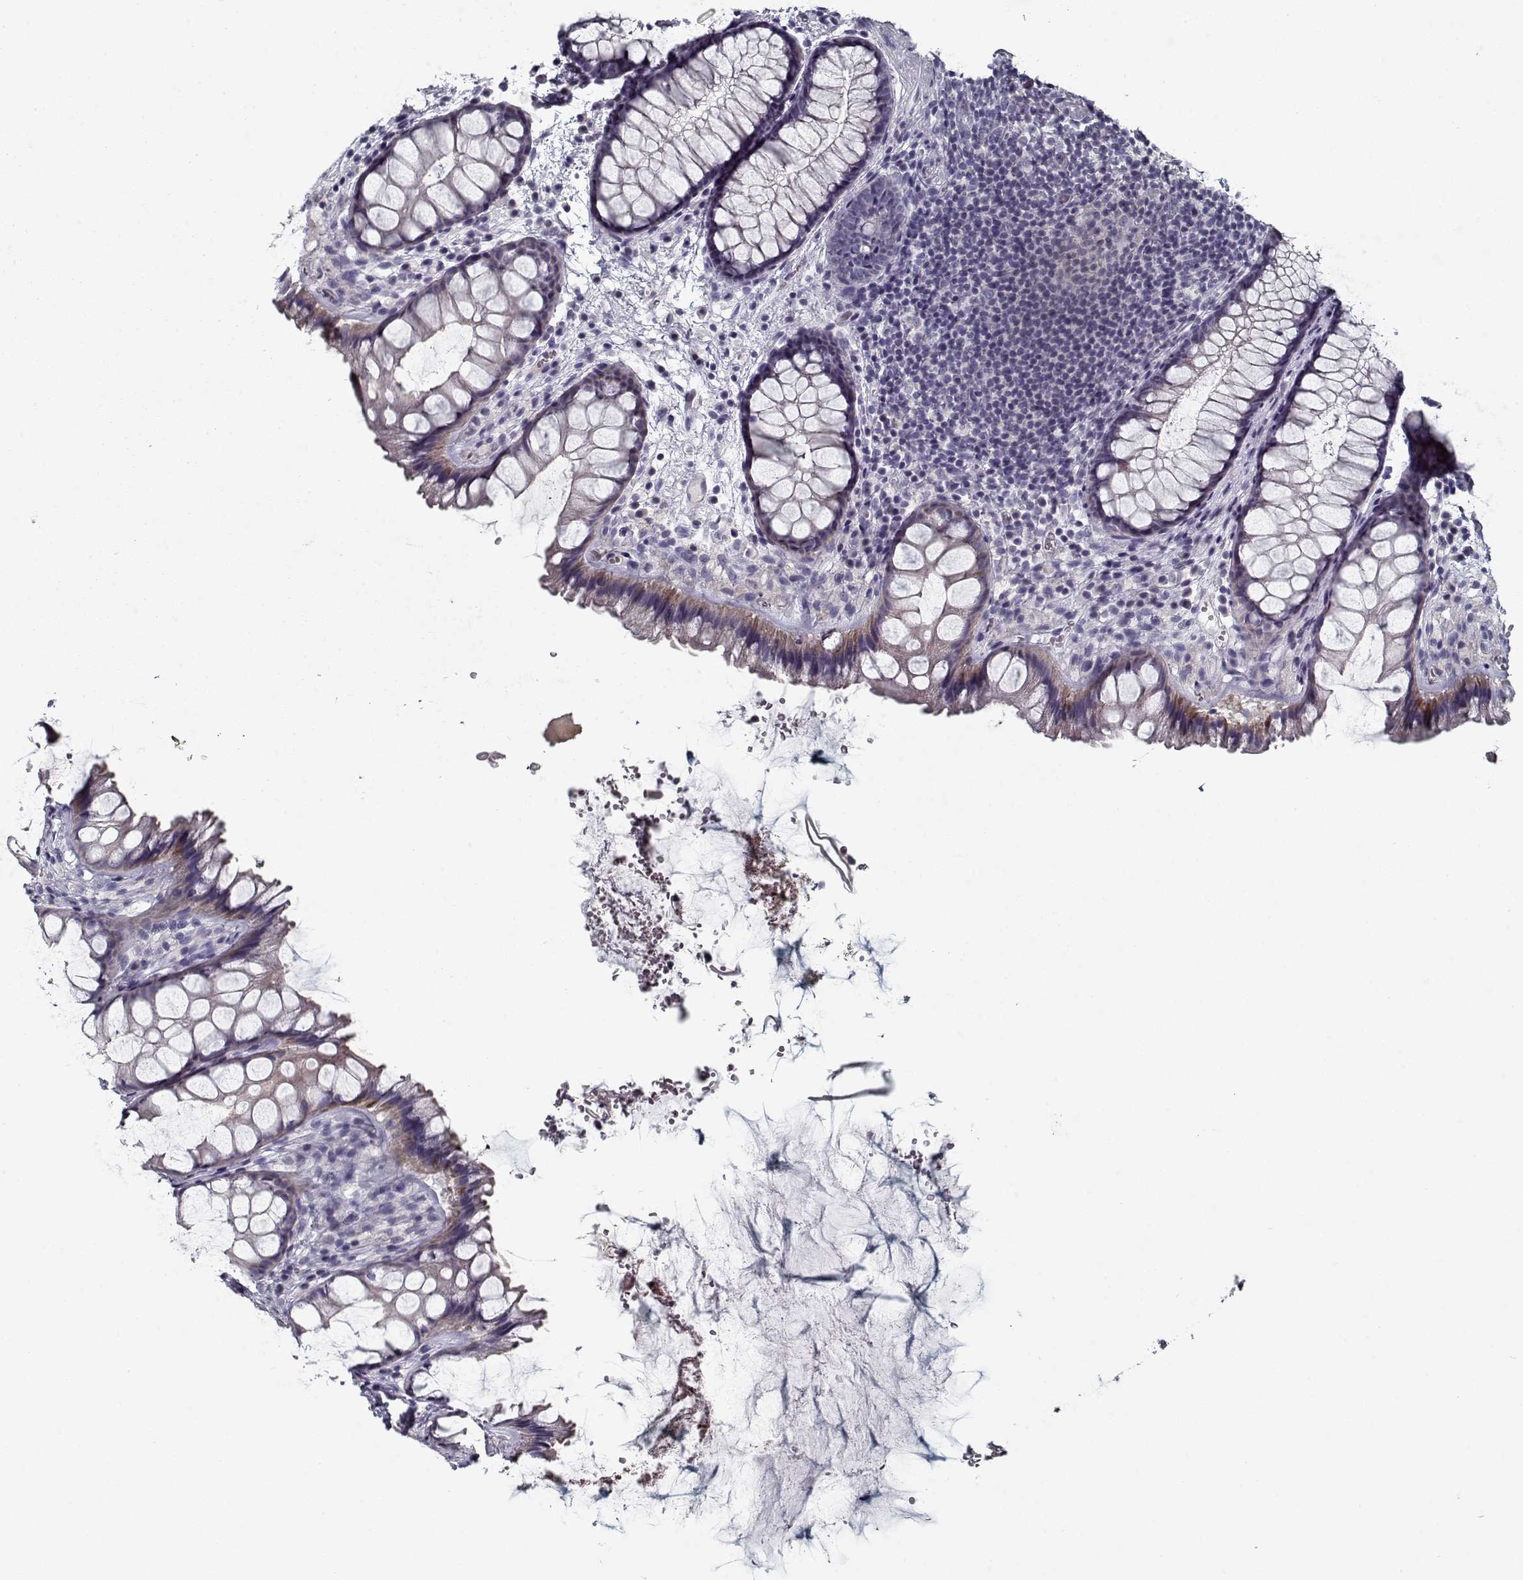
{"staining": {"intensity": "moderate", "quantity": "<25%", "location": "cytoplasmic/membranous"}, "tissue": "rectum", "cell_type": "Glandular cells", "image_type": "normal", "snomed": [{"axis": "morphology", "description": "Normal tissue, NOS"}, {"axis": "topography", "description": "Rectum"}], "caption": "Protein positivity by immunohistochemistry (IHC) displays moderate cytoplasmic/membranous positivity in approximately <25% of glandular cells in normal rectum.", "gene": "DDX25", "patient": {"sex": "female", "age": 62}}